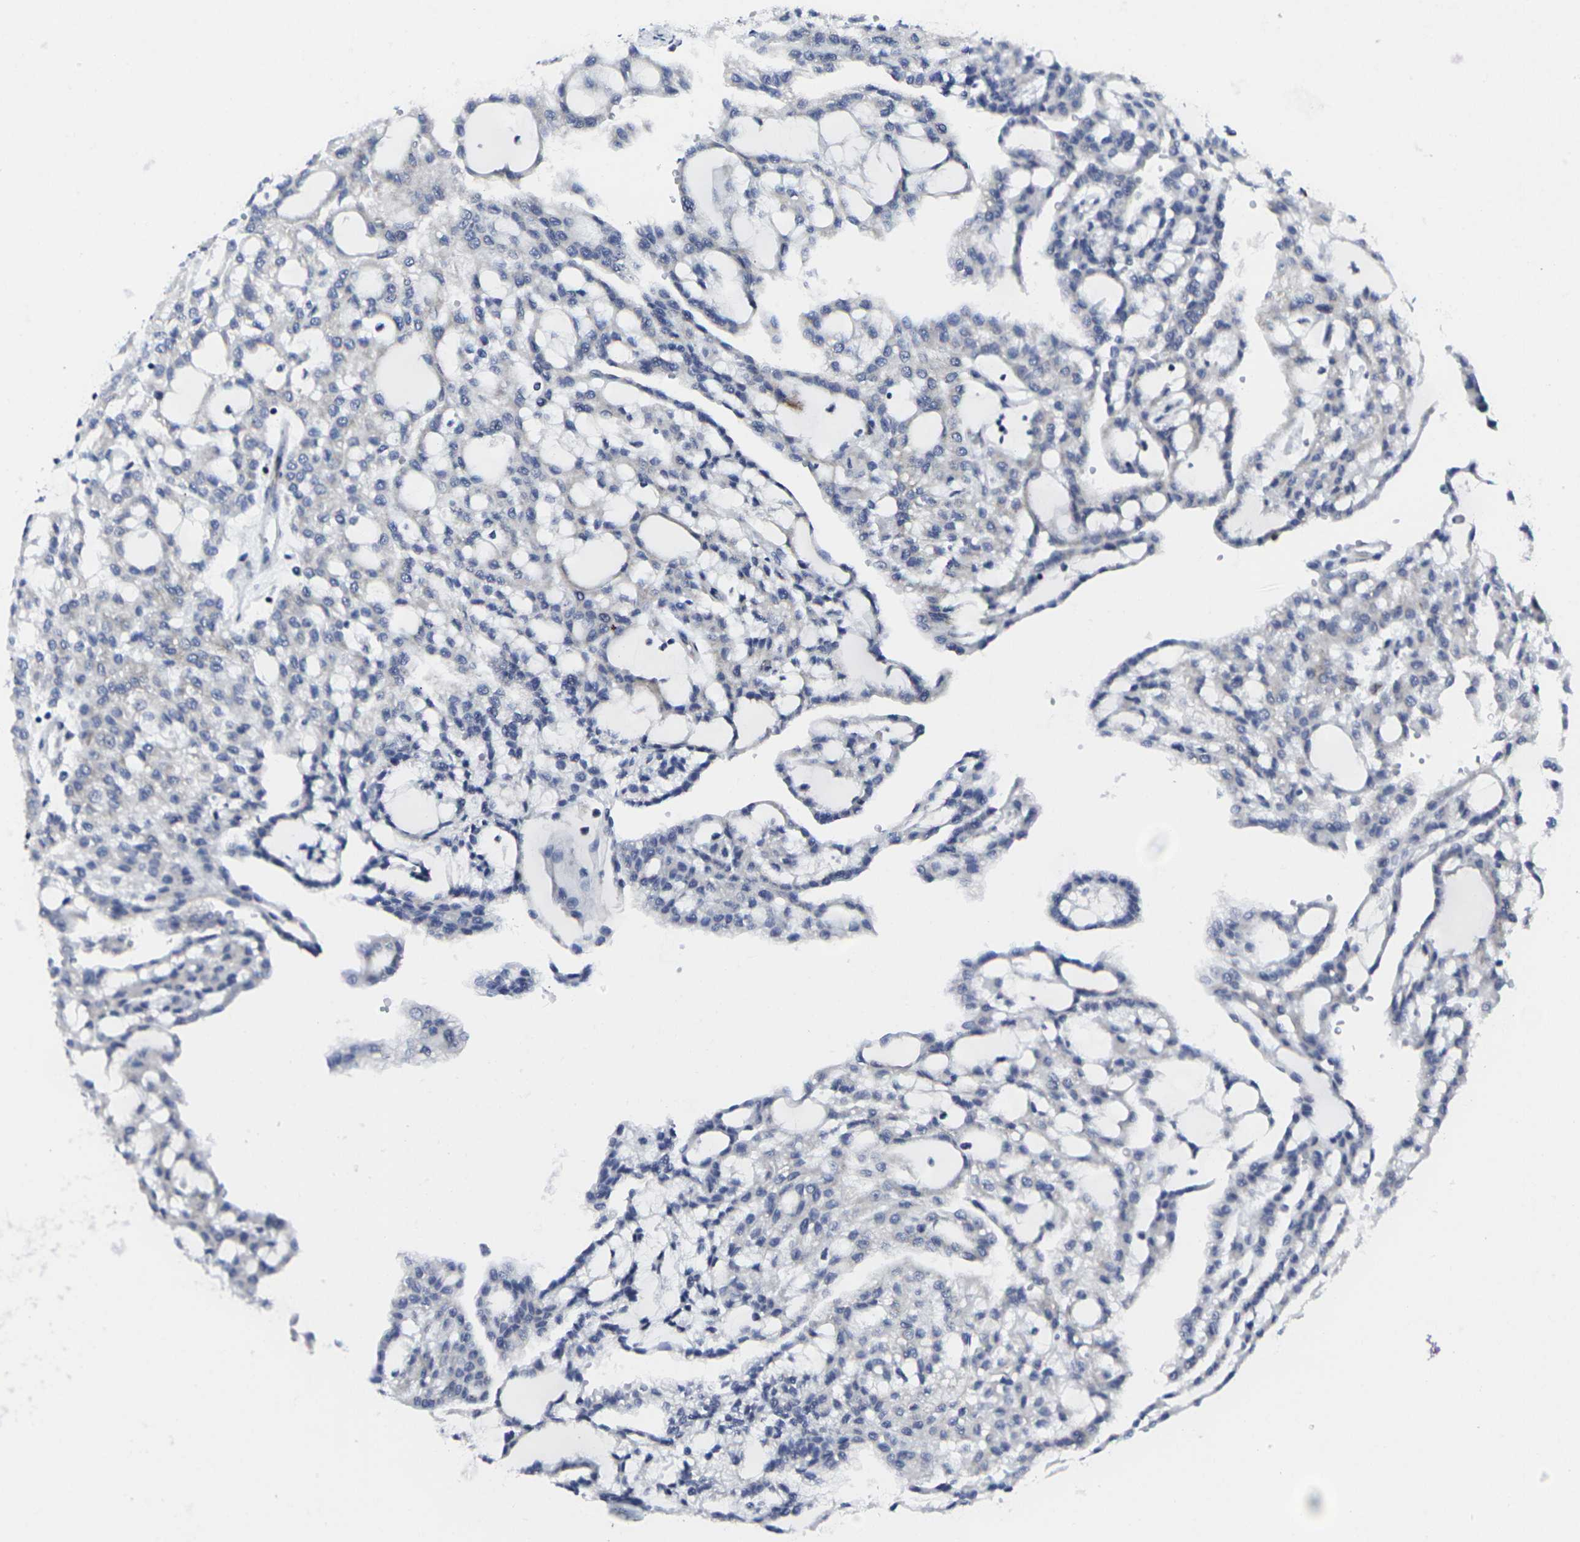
{"staining": {"intensity": "negative", "quantity": "none", "location": "none"}, "tissue": "renal cancer", "cell_type": "Tumor cells", "image_type": "cancer", "snomed": [{"axis": "morphology", "description": "Adenocarcinoma, NOS"}, {"axis": "topography", "description": "Kidney"}], "caption": "Immunohistochemistry (IHC) histopathology image of neoplastic tissue: renal adenocarcinoma stained with DAB (3,3'-diaminobenzidine) exhibits no significant protein positivity in tumor cells.", "gene": "RPN1", "patient": {"sex": "male", "age": 63}}